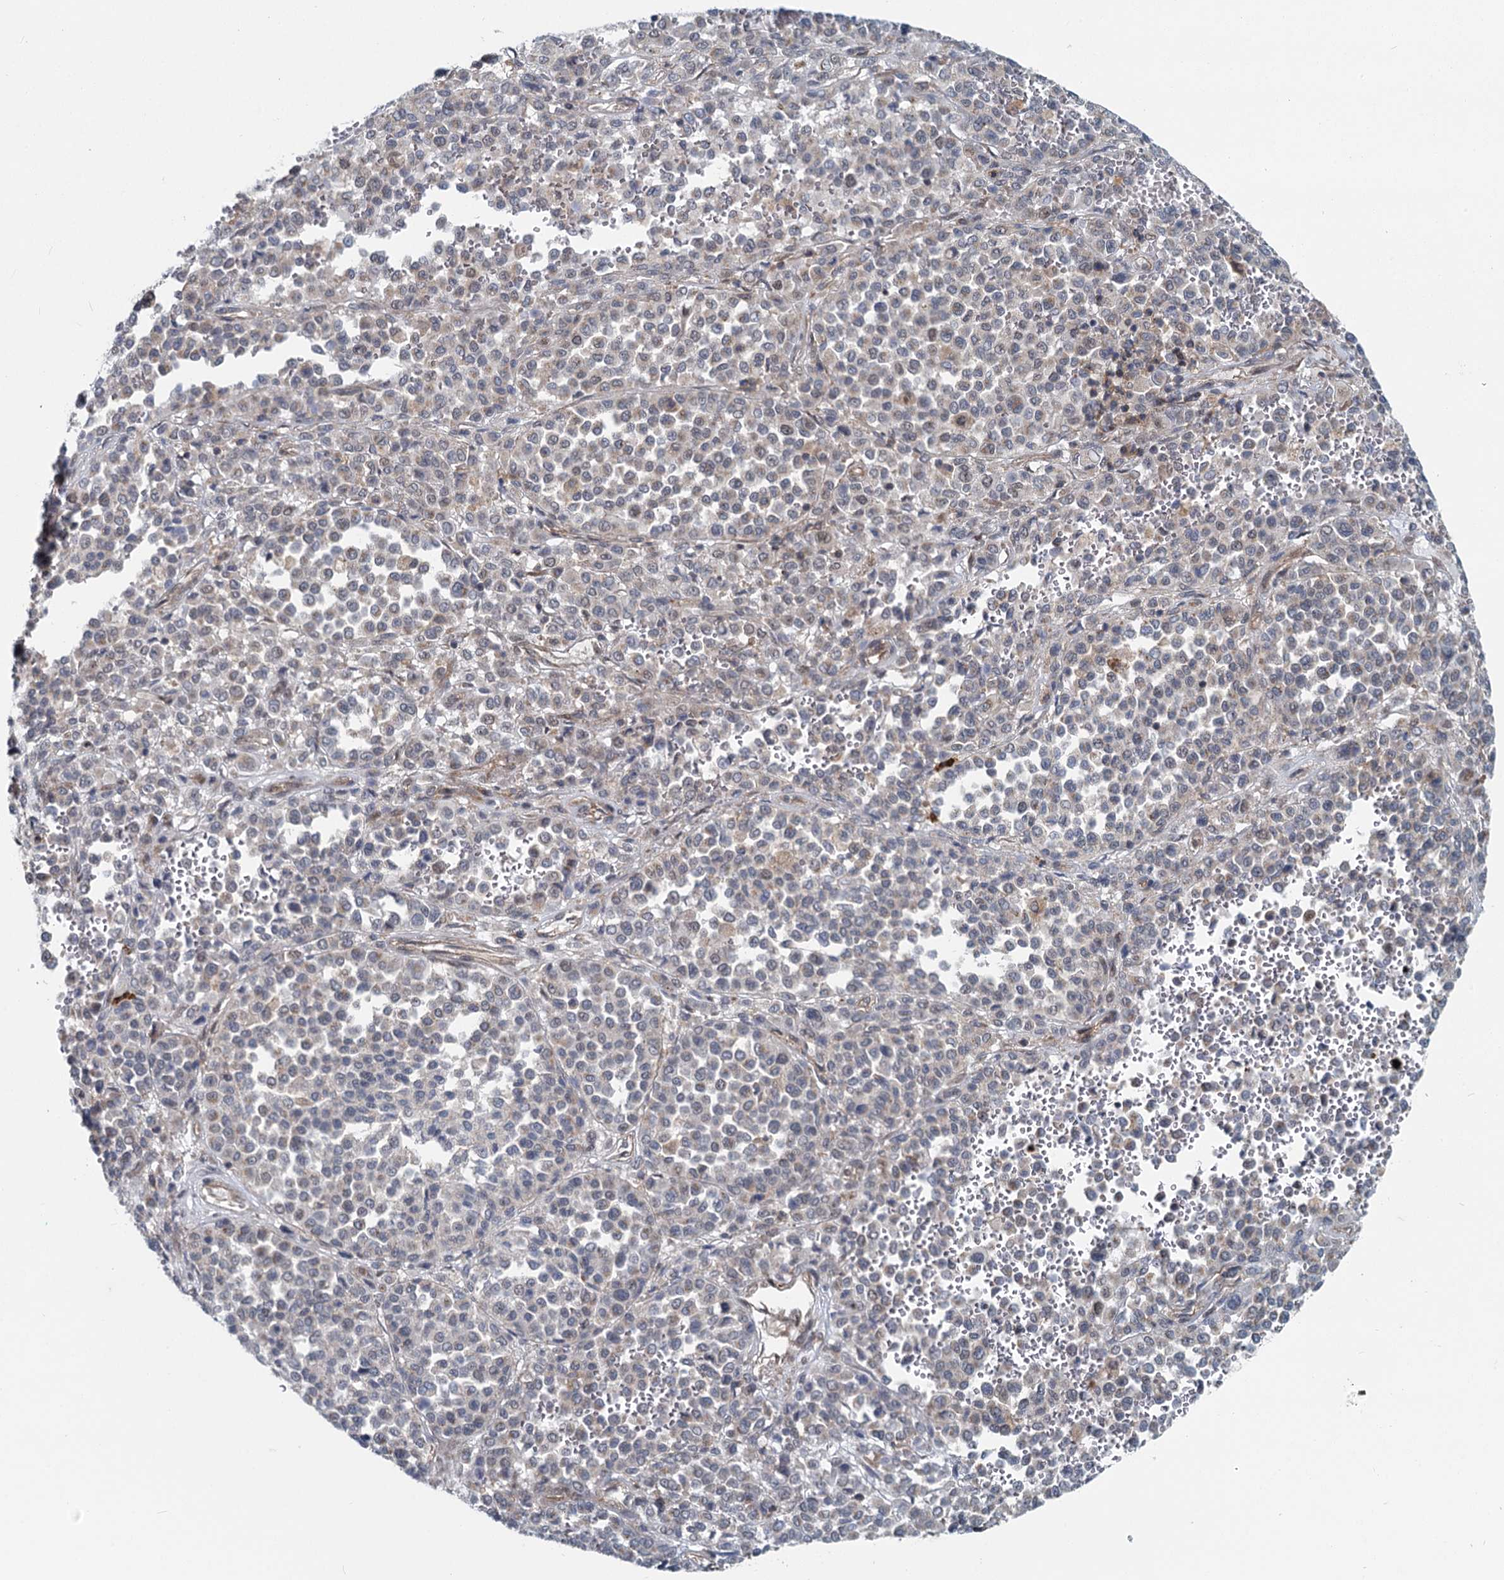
{"staining": {"intensity": "weak", "quantity": "<25%", "location": "cytoplasmic/membranous"}, "tissue": "melanoma", "cell_type": "Tumor cells", "image_type": "cancer", "snomed": [{"axis": "morphology", "description": "Malignant melanoma, Metastatic site"}, {"axis": "topography", "description": "Pancreas"}], "caption": "Tumor cells are negative for protein expression in human melanoma. (DAB IHC, high magnification).", "gene": "ADCY2", "patient": {"sex": "female", "age": 30}}